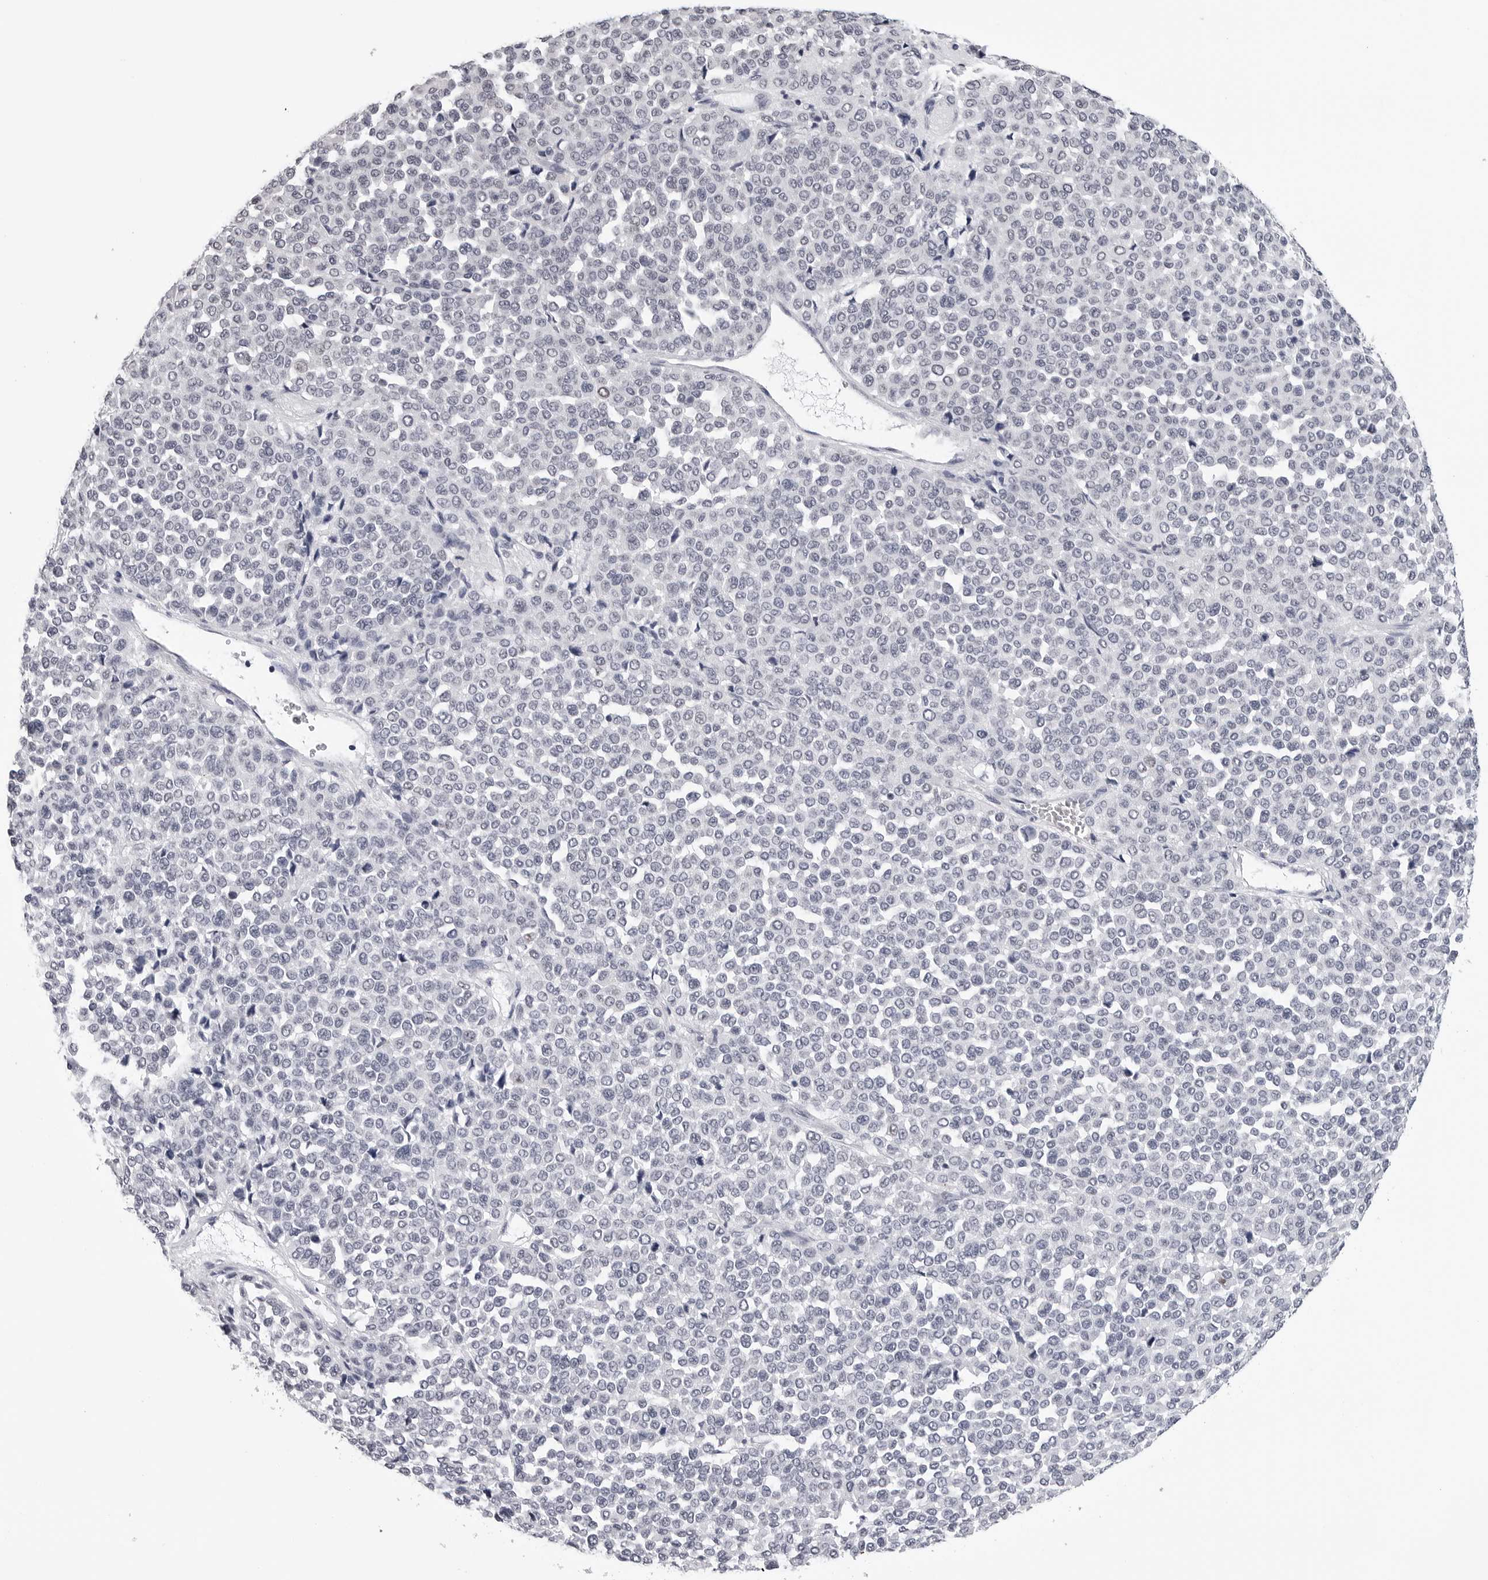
{"staining": {"intensity": "negative", "quantity": "none", "location": "none"}, "tissue": "melanoma", "cell_type": "Tumor cells", "image_type": "cancer", "snomed": [{"axis": "morphology", "description": "Malignant melanoma, Metastatic site"}, {"axis": "topography", "description": "Pancreas"}], "caption": "Malignant melanoma (metastatic site) was stained to show a protein in brown. There is no significant positivity in tumor cells.", "gene": "GNL2", "patient": {"sex": "female", "age": 30}}